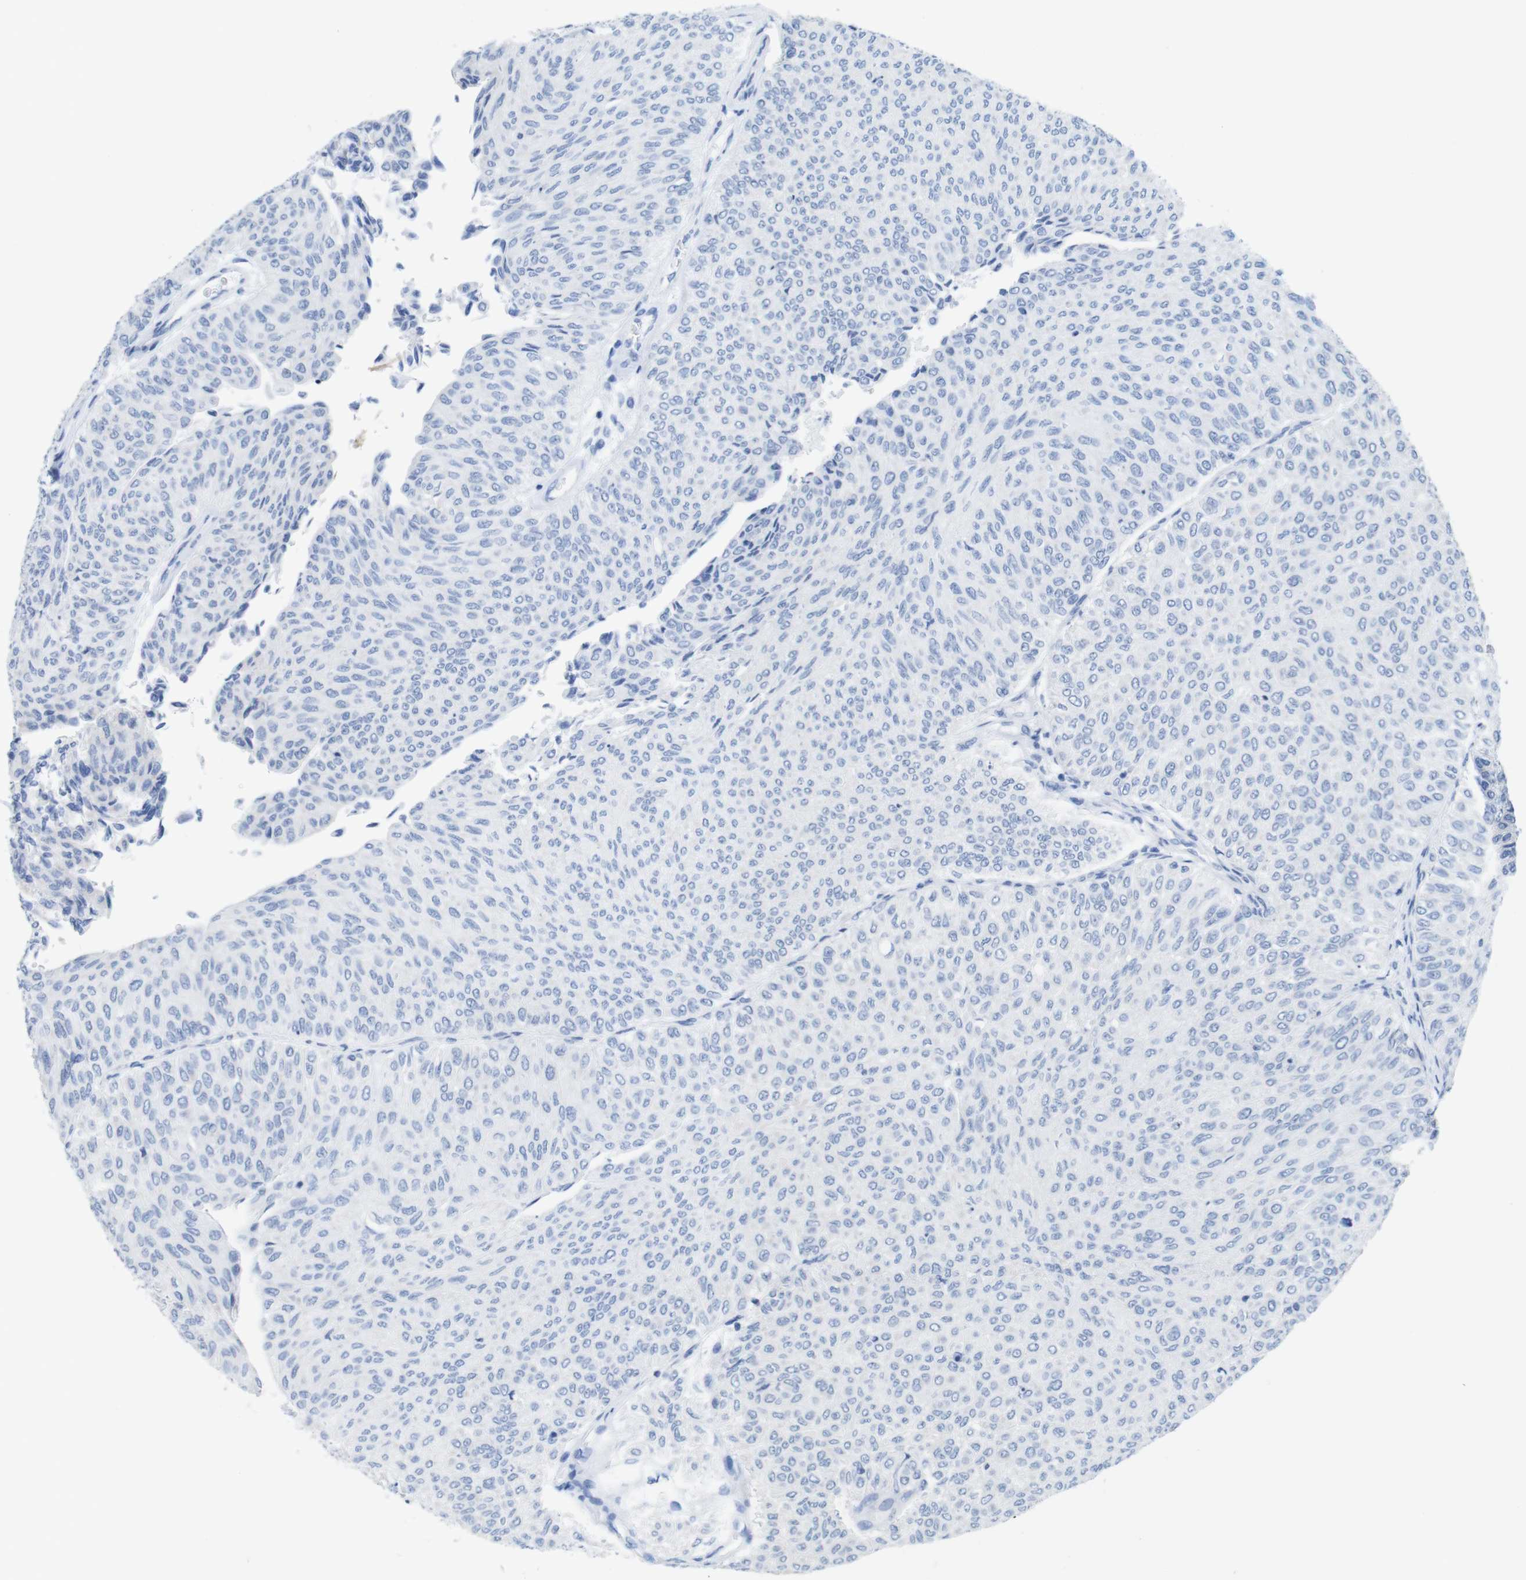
{"staining": {"intensity": "negative", "quantity": "none", "location": "none"}, "tissue": "urothelial cancer", "cell_type": "Tumor cells", "image_type": "cancer", "snomed": [{"axis": "morphology", "description": "Urothelial carcinoma, Low grade"}, {"axis": "topography", "description": "Urinary bladder"}], "caption": "DAB immunohistochemical staining of urothelial cancer exhibits no significant positivity in tumor cells.", "gene": "LAG3", "patient": {"sex": "male", "age": 78}}